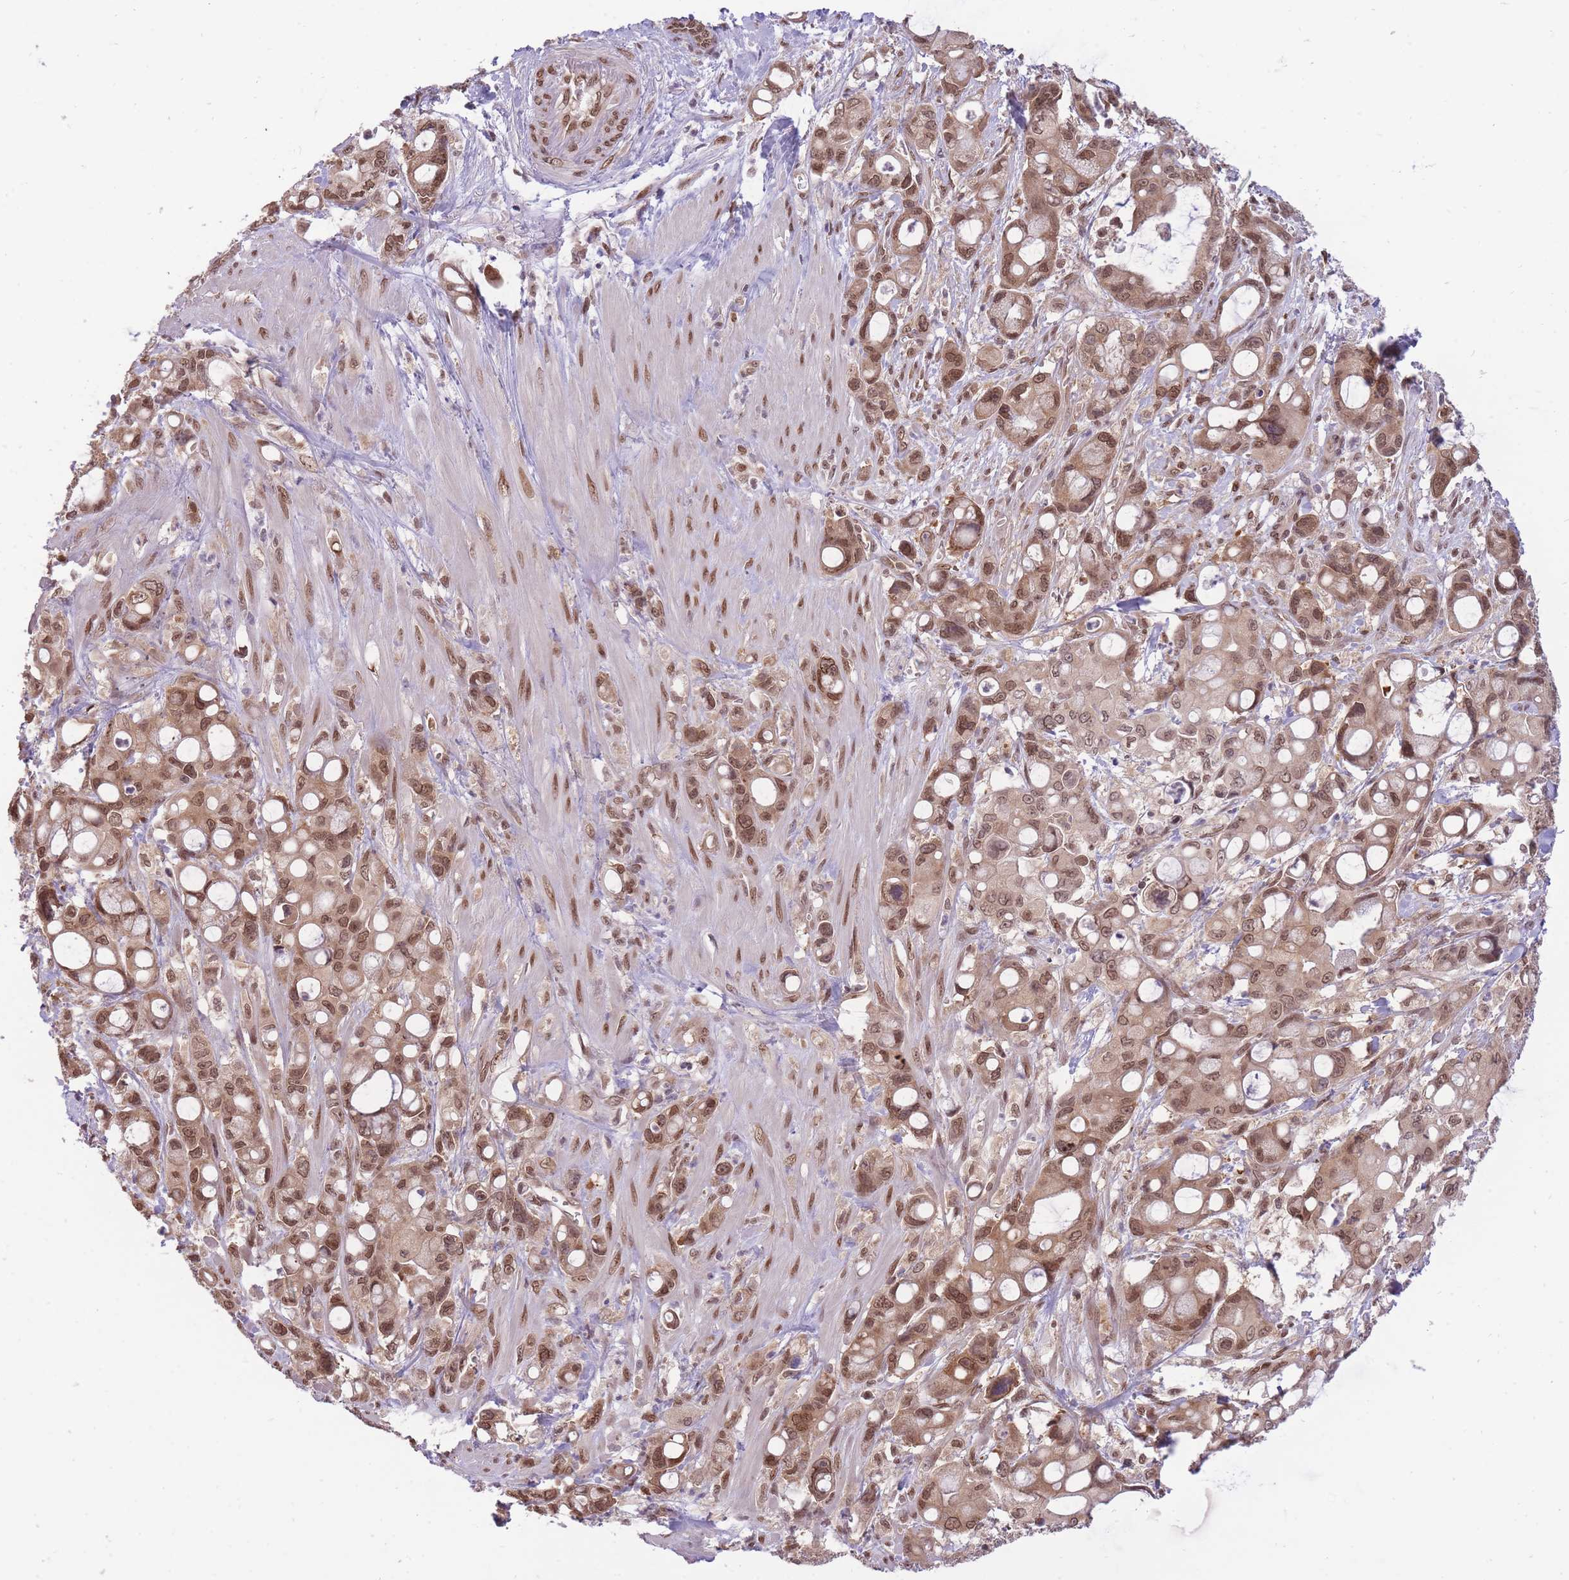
{"staining": {"intensity": "moderate", "quantity": ">75%", "location": "cytoplasmic/membranous,nuclear"}, "tissue": "pancreatic cancer", "cell_type": "Tumor cells", "image_type": "cancer", "snomed": [{"axis": "morphology", "description": "Adenocarcinoma, NOS"}, {"axis": "topography", "description": "Pancreas"}], "caption": "Pancreatic cancer (adenocarcinoma) tissue exhibits moderate cytoplasmic/membranous and nuclear expression in about >75% of tumor cells", "gene": "CDIP1", "patient": {"sex": "male", "age": 68}}